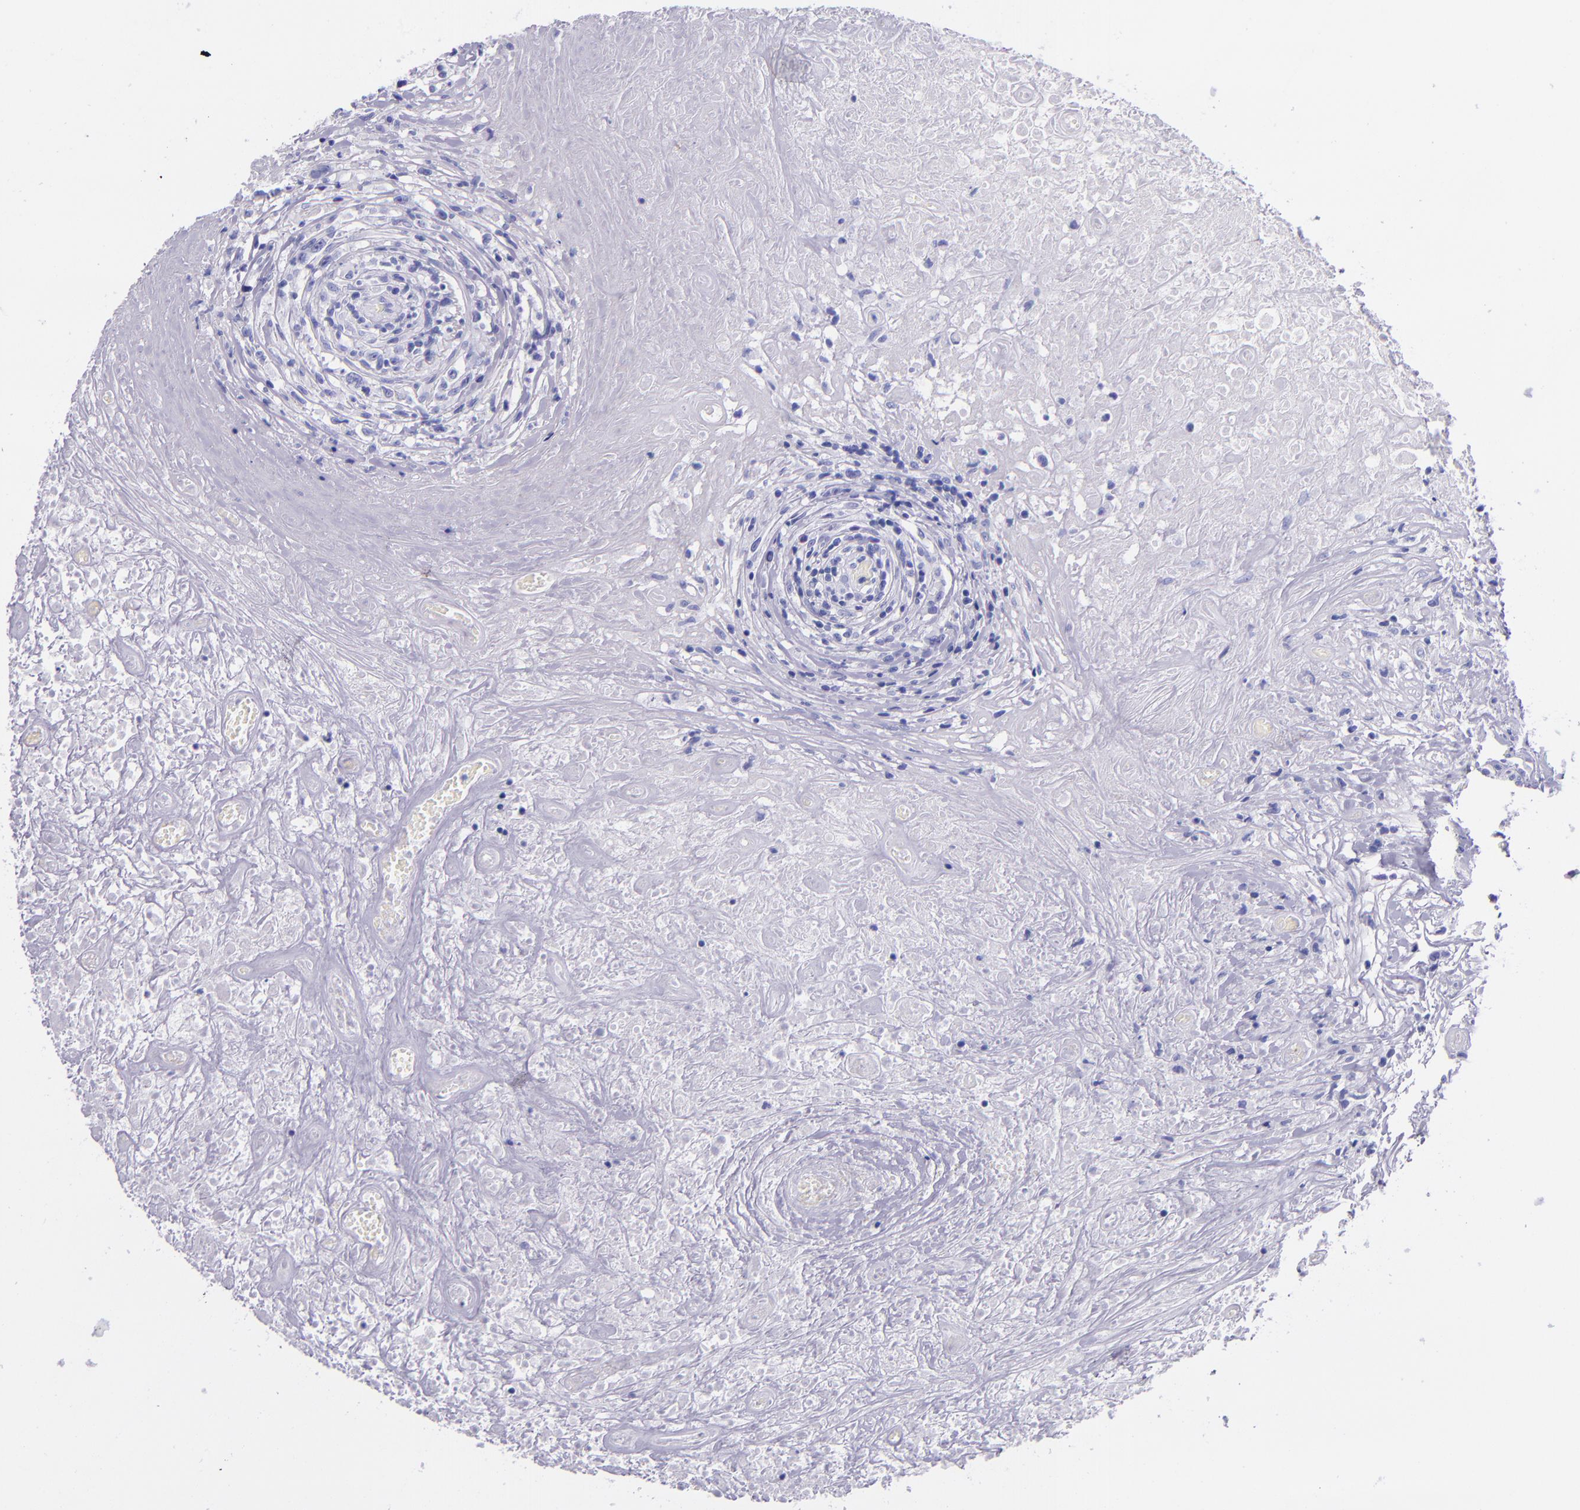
{"staining": {"intensity": "negative", "quantity": "none", "location": "none"}, "tissue": "lymphoma", "cell_type": "Tumor cells", "image_type": "cancer", "snomed": [{"axis": "morphology", "description": "Hodgkin's disease, NOS"}, {"axis": "topography", "description": "Lymph node"}], "caption": "A micrograph of Hodgkin's disease stained for a protein exhibits no brown staining in tumor cells. Brightfield microscopy of immunohistochemistry (IHC) stained with DAB (brown) and hematoxylin (blue), captured at high magnification.", "gene": "SLPI", "patient": {"sex": "male", "age": 46}}